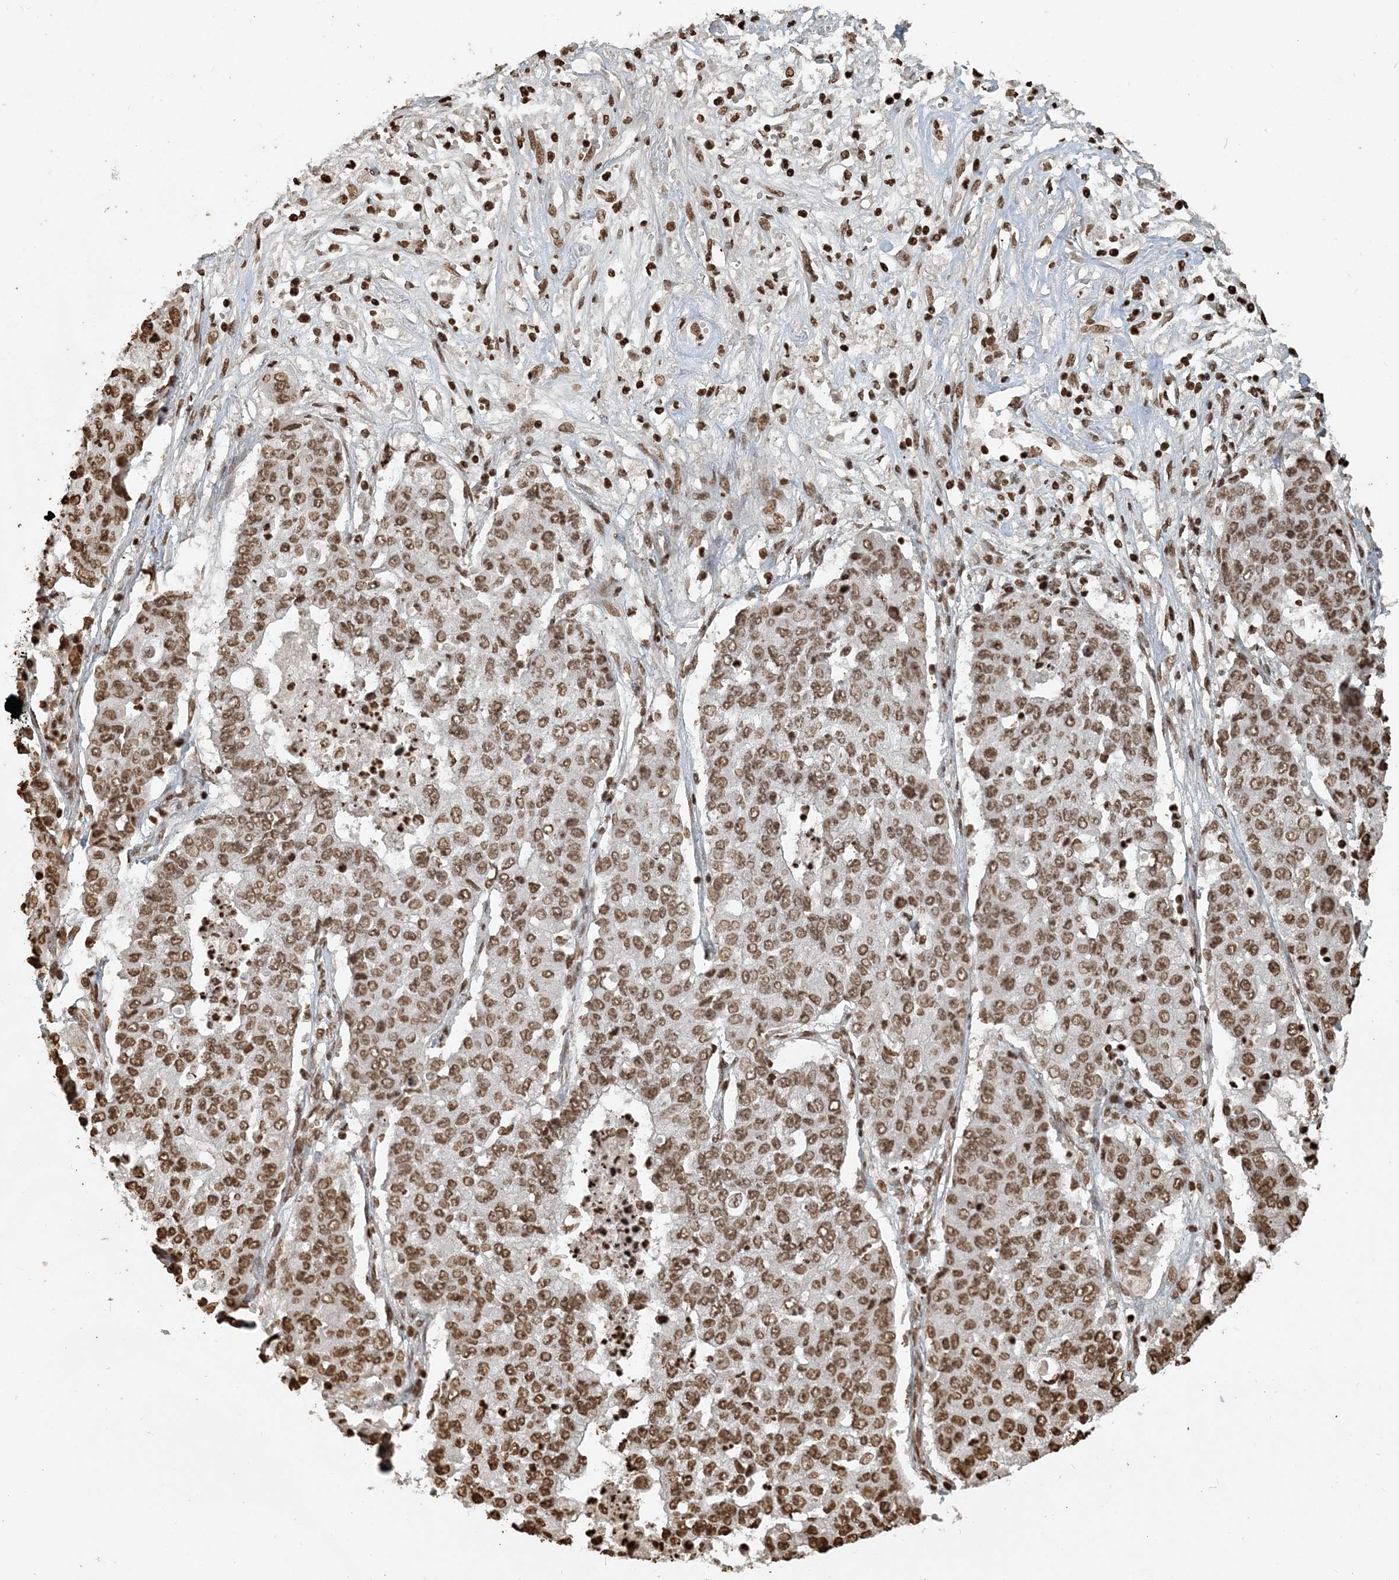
{"staining": {"intensity": "moderate", "quantity": ">75%", "location": "nuclear"}, "tissue": "lung cancer", "cell_type": "Tumor cells", "image_type": "cancer", "snomed": [{"axis": "morphology", "description": "Squamous cell carcinoma, NOS"}, {"axis": "topography", "description": "Lung"}], "caption": "Protein staining displays moderate nuclear expression in approximately >75% of tumor cells in lung squamous cell carcinoma.", "gene": "H3-3B", "patient": {"sex": "male", "age": 74}}